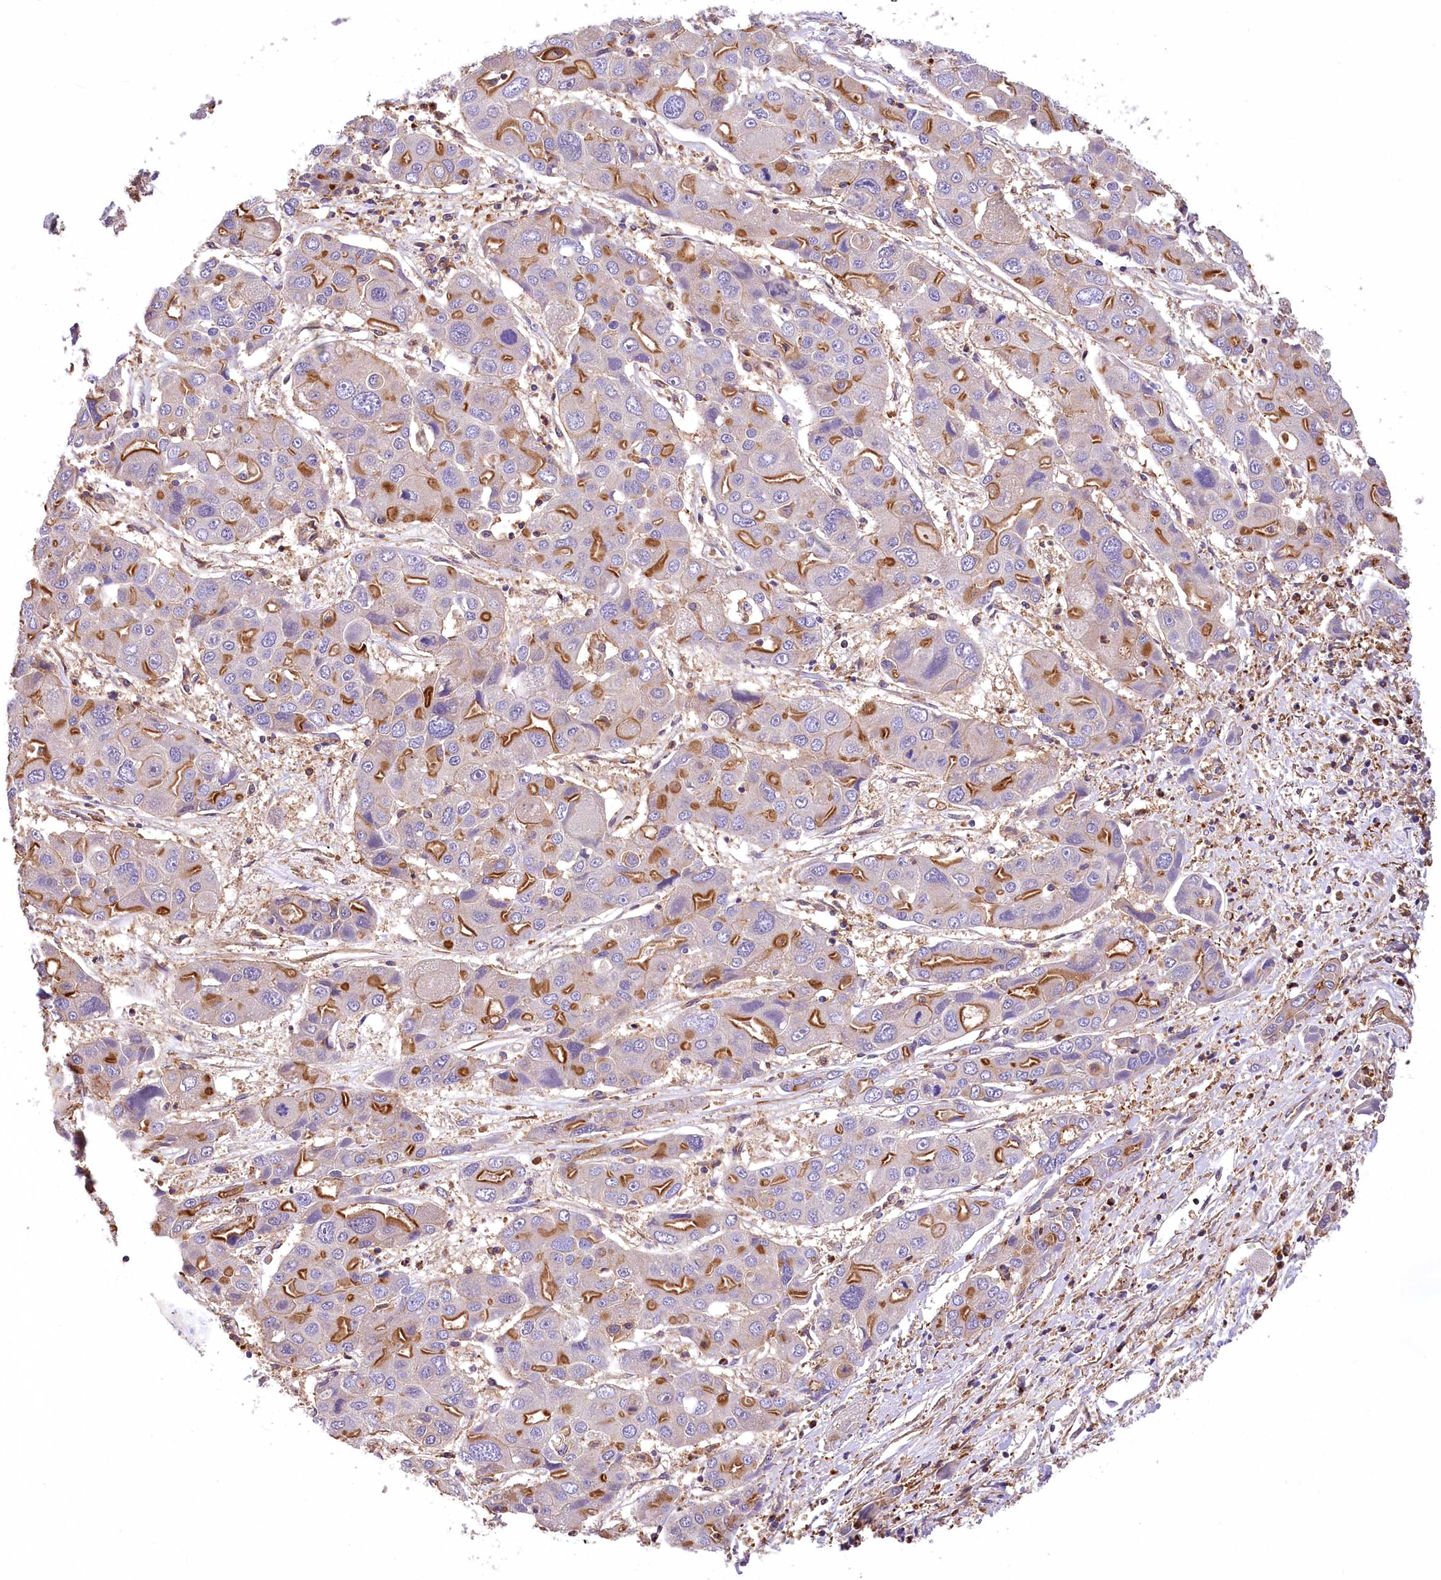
{"staining": {"intensity": "strong", "quantity": "25%-75%", "location": "cytoplasmic/membranous"}, "tissue": "liver cancer", "cell_type": "Tumor cells", "image_type": "cancer", "snomed": [{"axis": "morphology", "description": "Cholangiocarcinoma"}, {"axis": "topography", "description": "Liver"}], "caption": "An immunohistochemistry (IHC) histopathology image of tumor tissue is shown. Protein staining in brown shows strong cytoplasmic/membranous positivity in liver cancer (cholangiocarcinoma) within tumor cells.", "gene": "DPP3", "patient": {"sex": "male", "age": 67}}